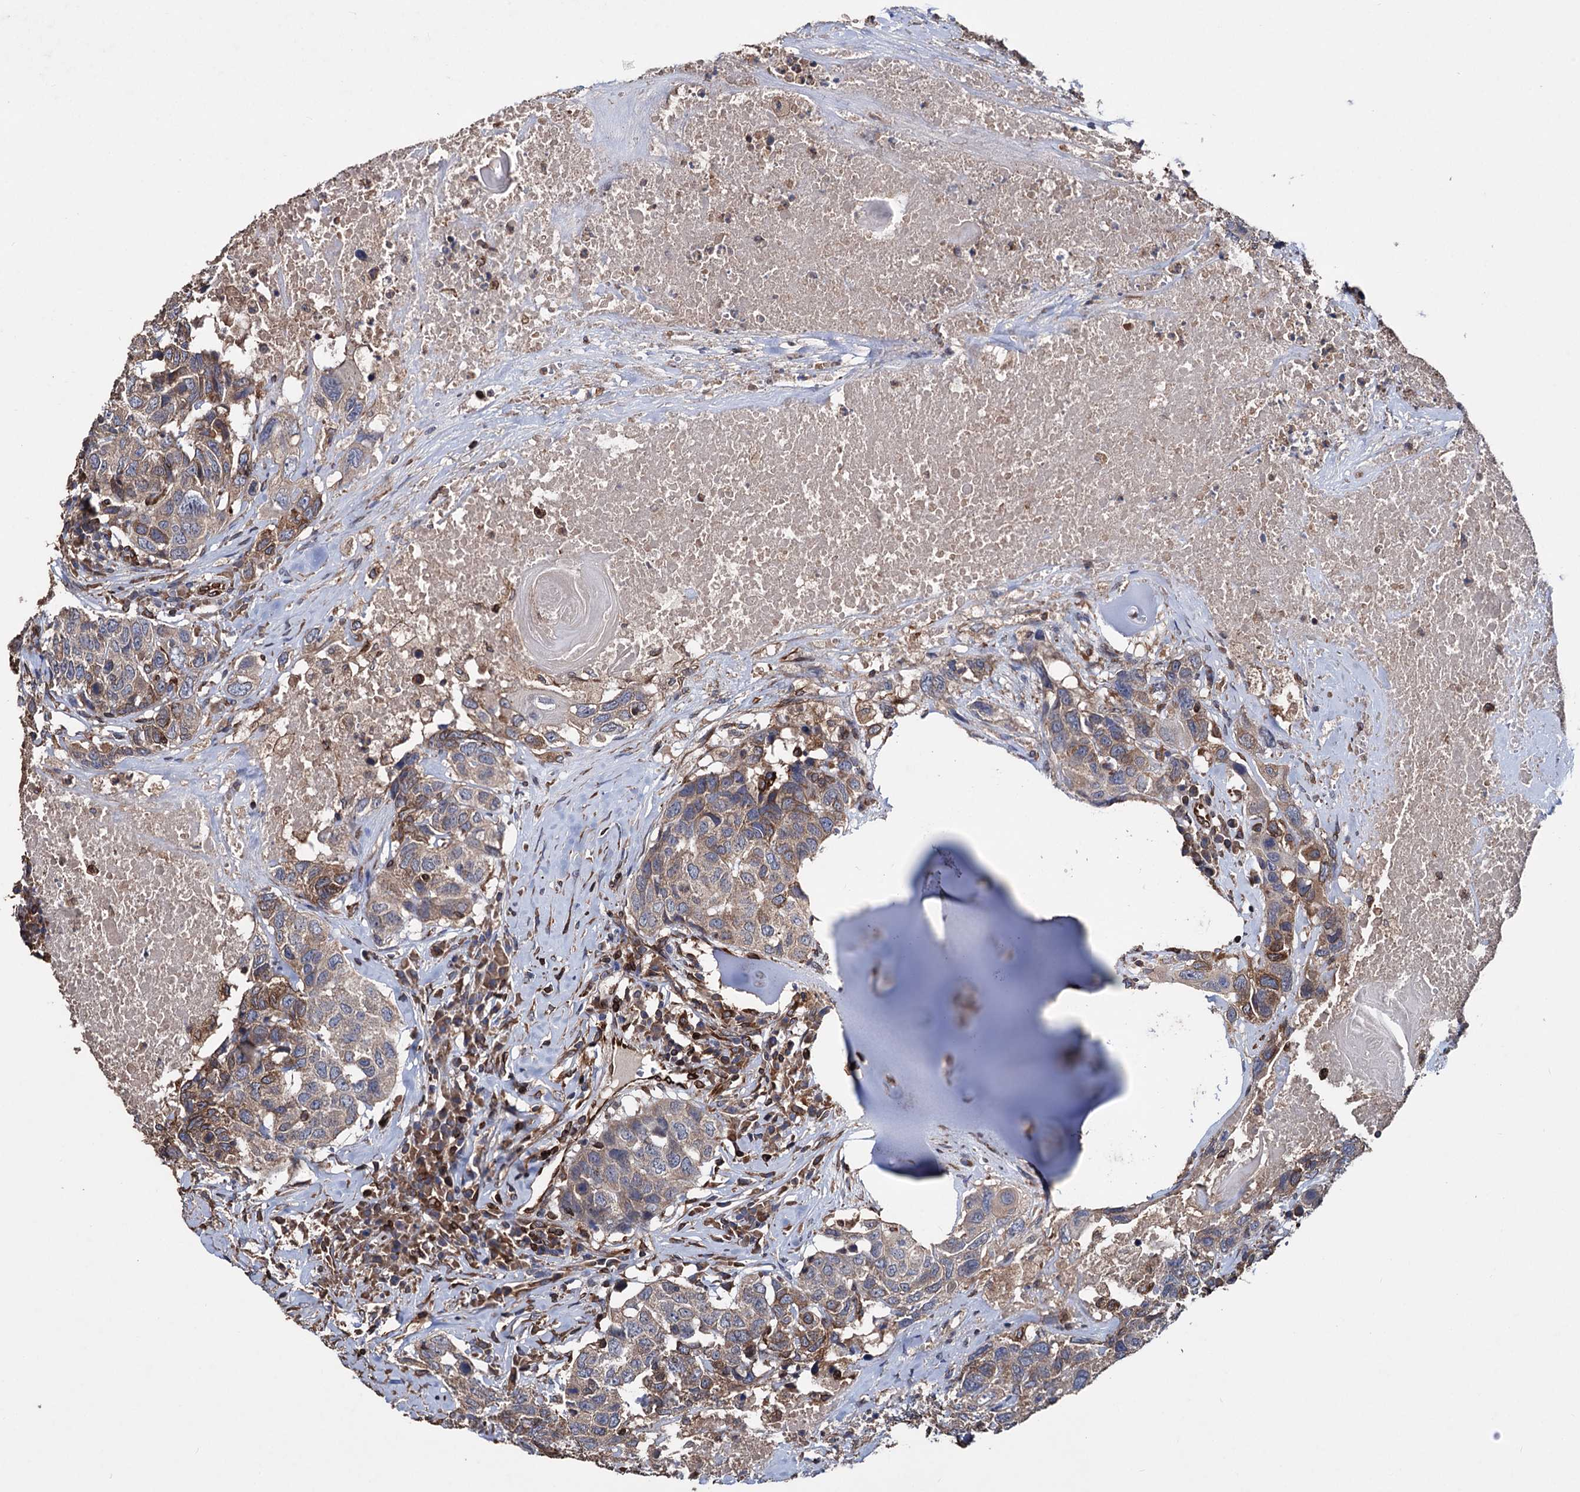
{"staining": {"intensity": "weak", "quantity": "<25%", "location": "cytoplasmic/membranous"}, "tissue": "head and neck cancer", "cell_type": "Tumor cells", "image_type": "cancer", "snomed": [{"axis": "morphology", "description": "Squamous cell carcinoma, NOS"}, {"axis": "topography", "description": "Head-Neck"}], "caption": "IHC of human head and neck cancer (squamous cell carcinoma) demonstrates no positivity in tumor cells.", "gene": "STING1", "patient": {"sex": "male", "age": 66}}